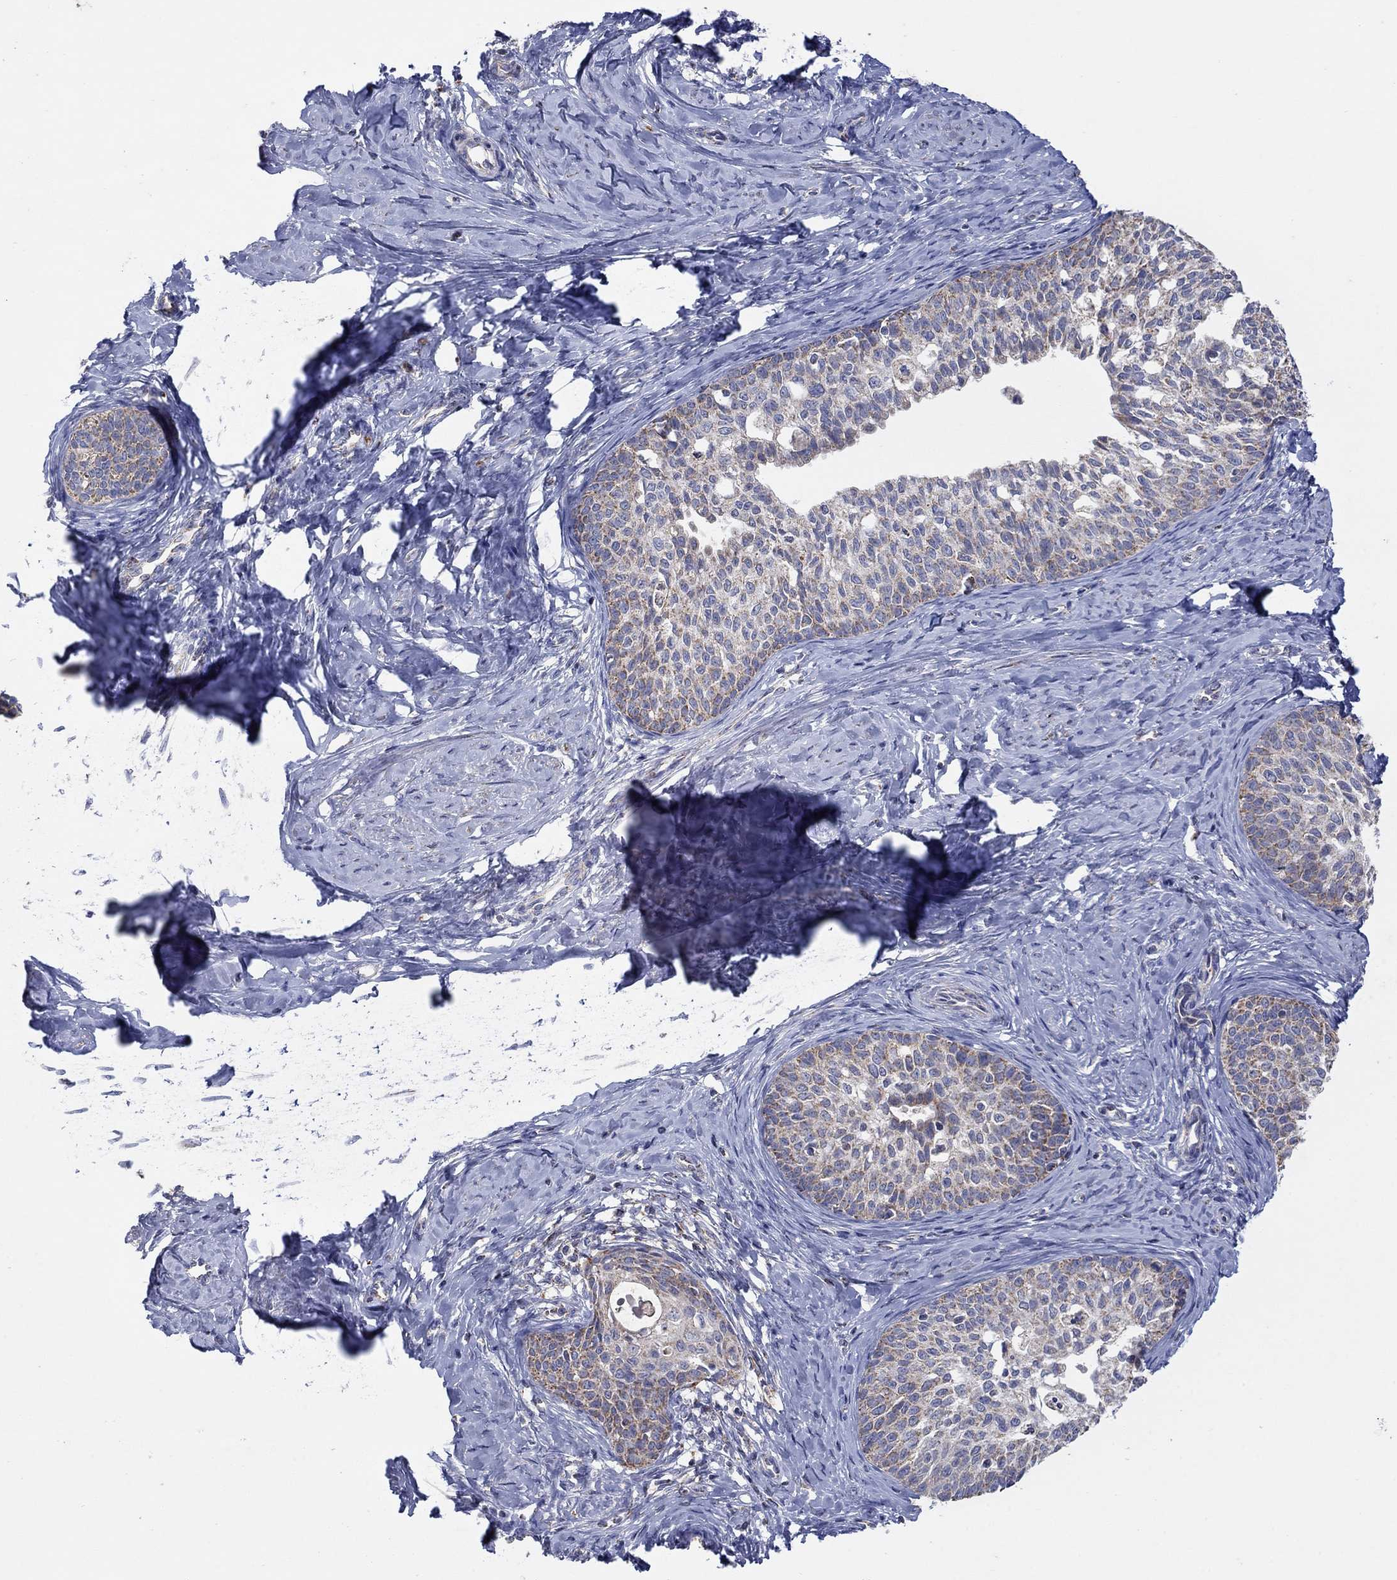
{"staining": {"intensity": "moderate", "quantity": "<25%", "location": "cytoplasmic/membranous"}, "tissue": "cervical cancer", "cell_type": "Tumor cells", "image_type": "cancer", "snomed": [{"axis": "morphology", "description": "Squamous cell carcinoma, NOS"}, {"axis": "topography", "description": "Cervix"}], "caption": "There is low levels of moderate cytoplasmic/membranous expression in tumor cells of squamous cell carcinoma (cervical), as demonstrated by immunohistochemical staining (brown color).", "gene": "HPS5", "patient": {"sex": "female", "age": 51}}